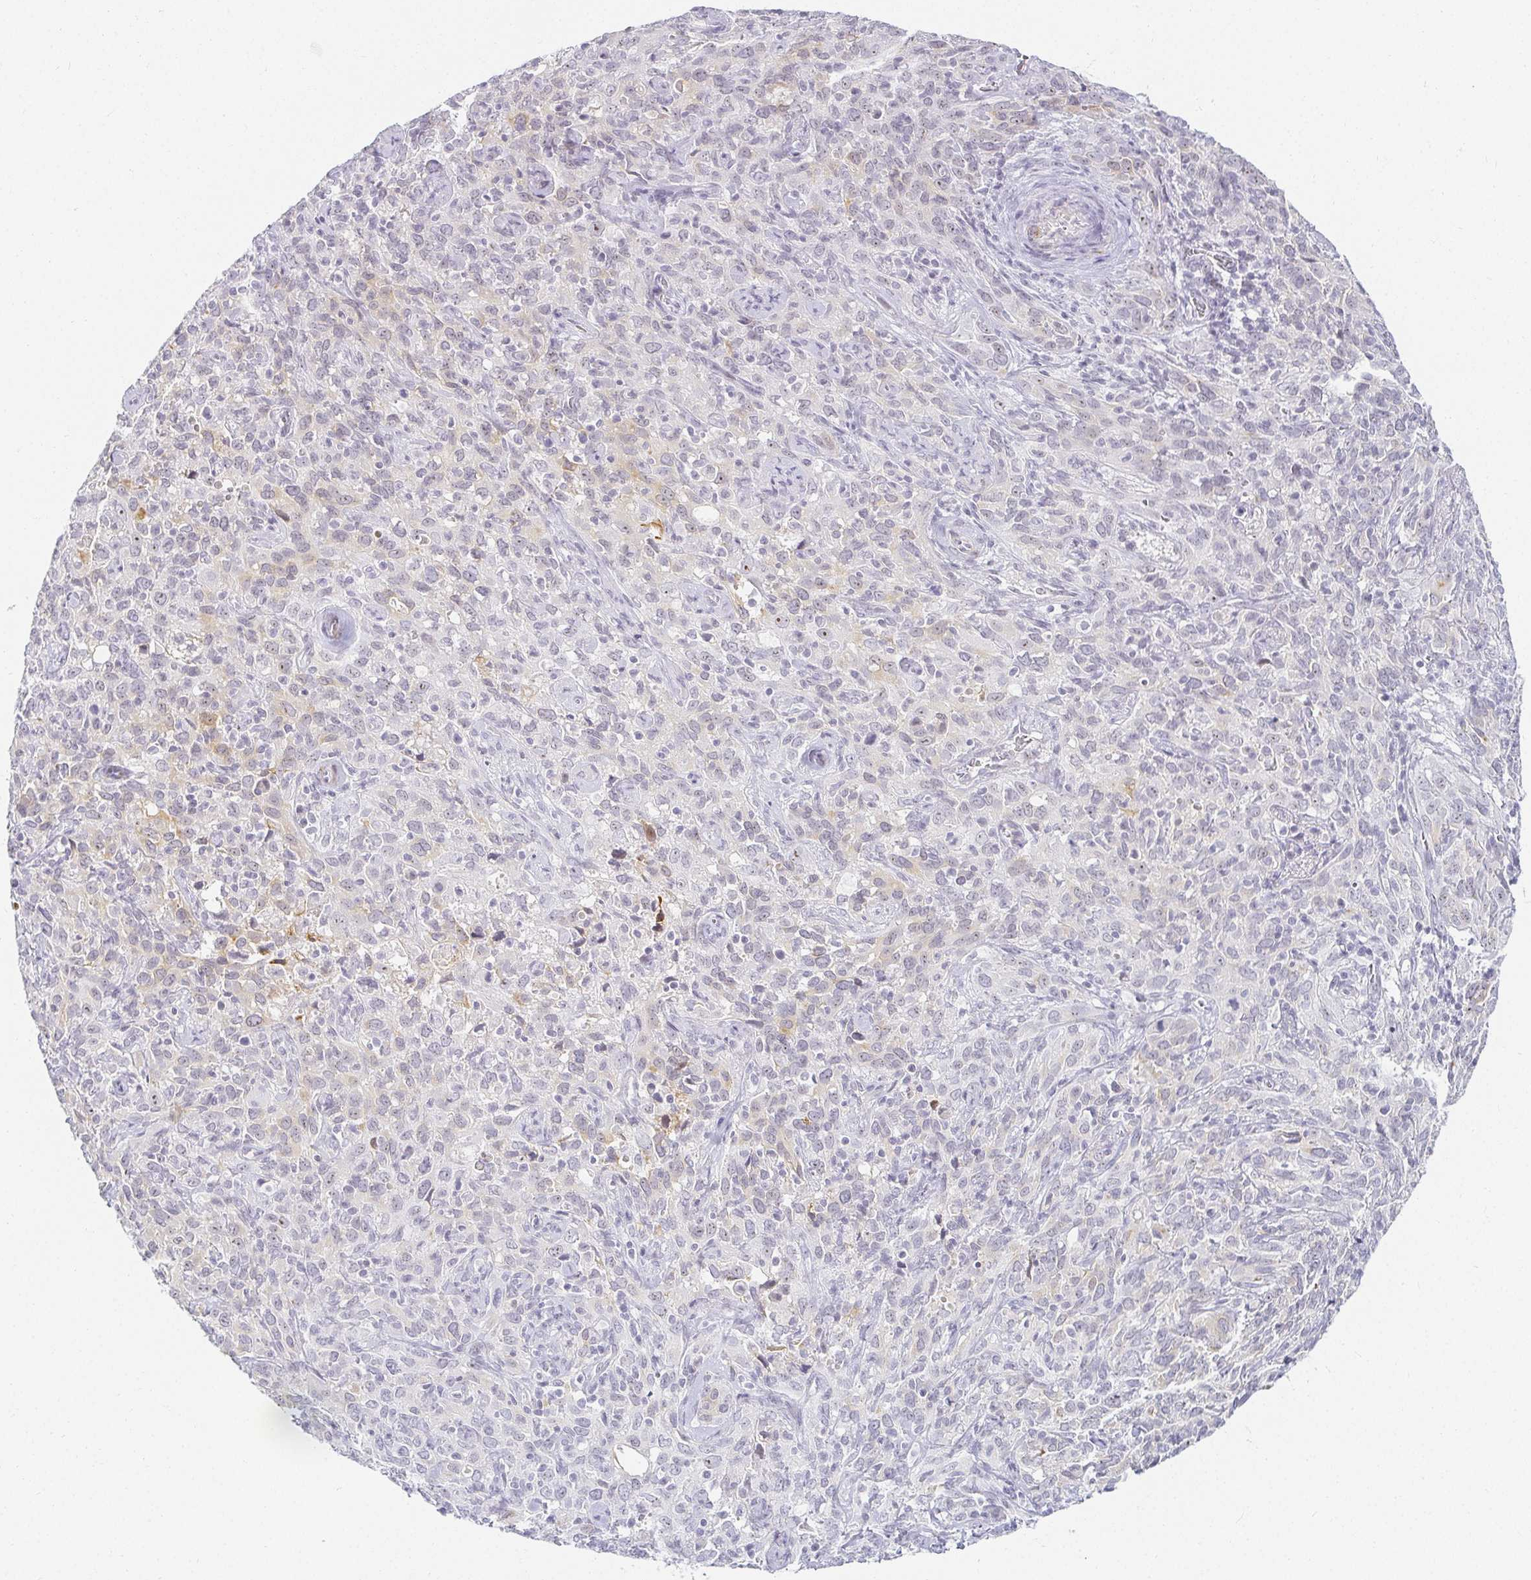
{"staining": {"intensity": "moderate", "quantity": "<25%", "location": "cytoplasmic/membranous"}, "tissue": "cervical cancer", "cell_type": "Tumor cells", "image_type": "cancer", "snomed": [{"axis": "morphology", "description": "Normal tissue, NOS"}, {"axis": "morphology", "description": "Squamous cell carcinoma, NOS"}, {"axis": "topography", "description": "Cervix"}], "caption": "Squamous cell carcinoma (cervical) stained with DAB immunohistochemistry reveals low levels of moderate cytoplasmic/membranous positivity in about <25% of tumor cells.", "gene": "ACAN", "patient": {"sex": "female", "age": 51}}